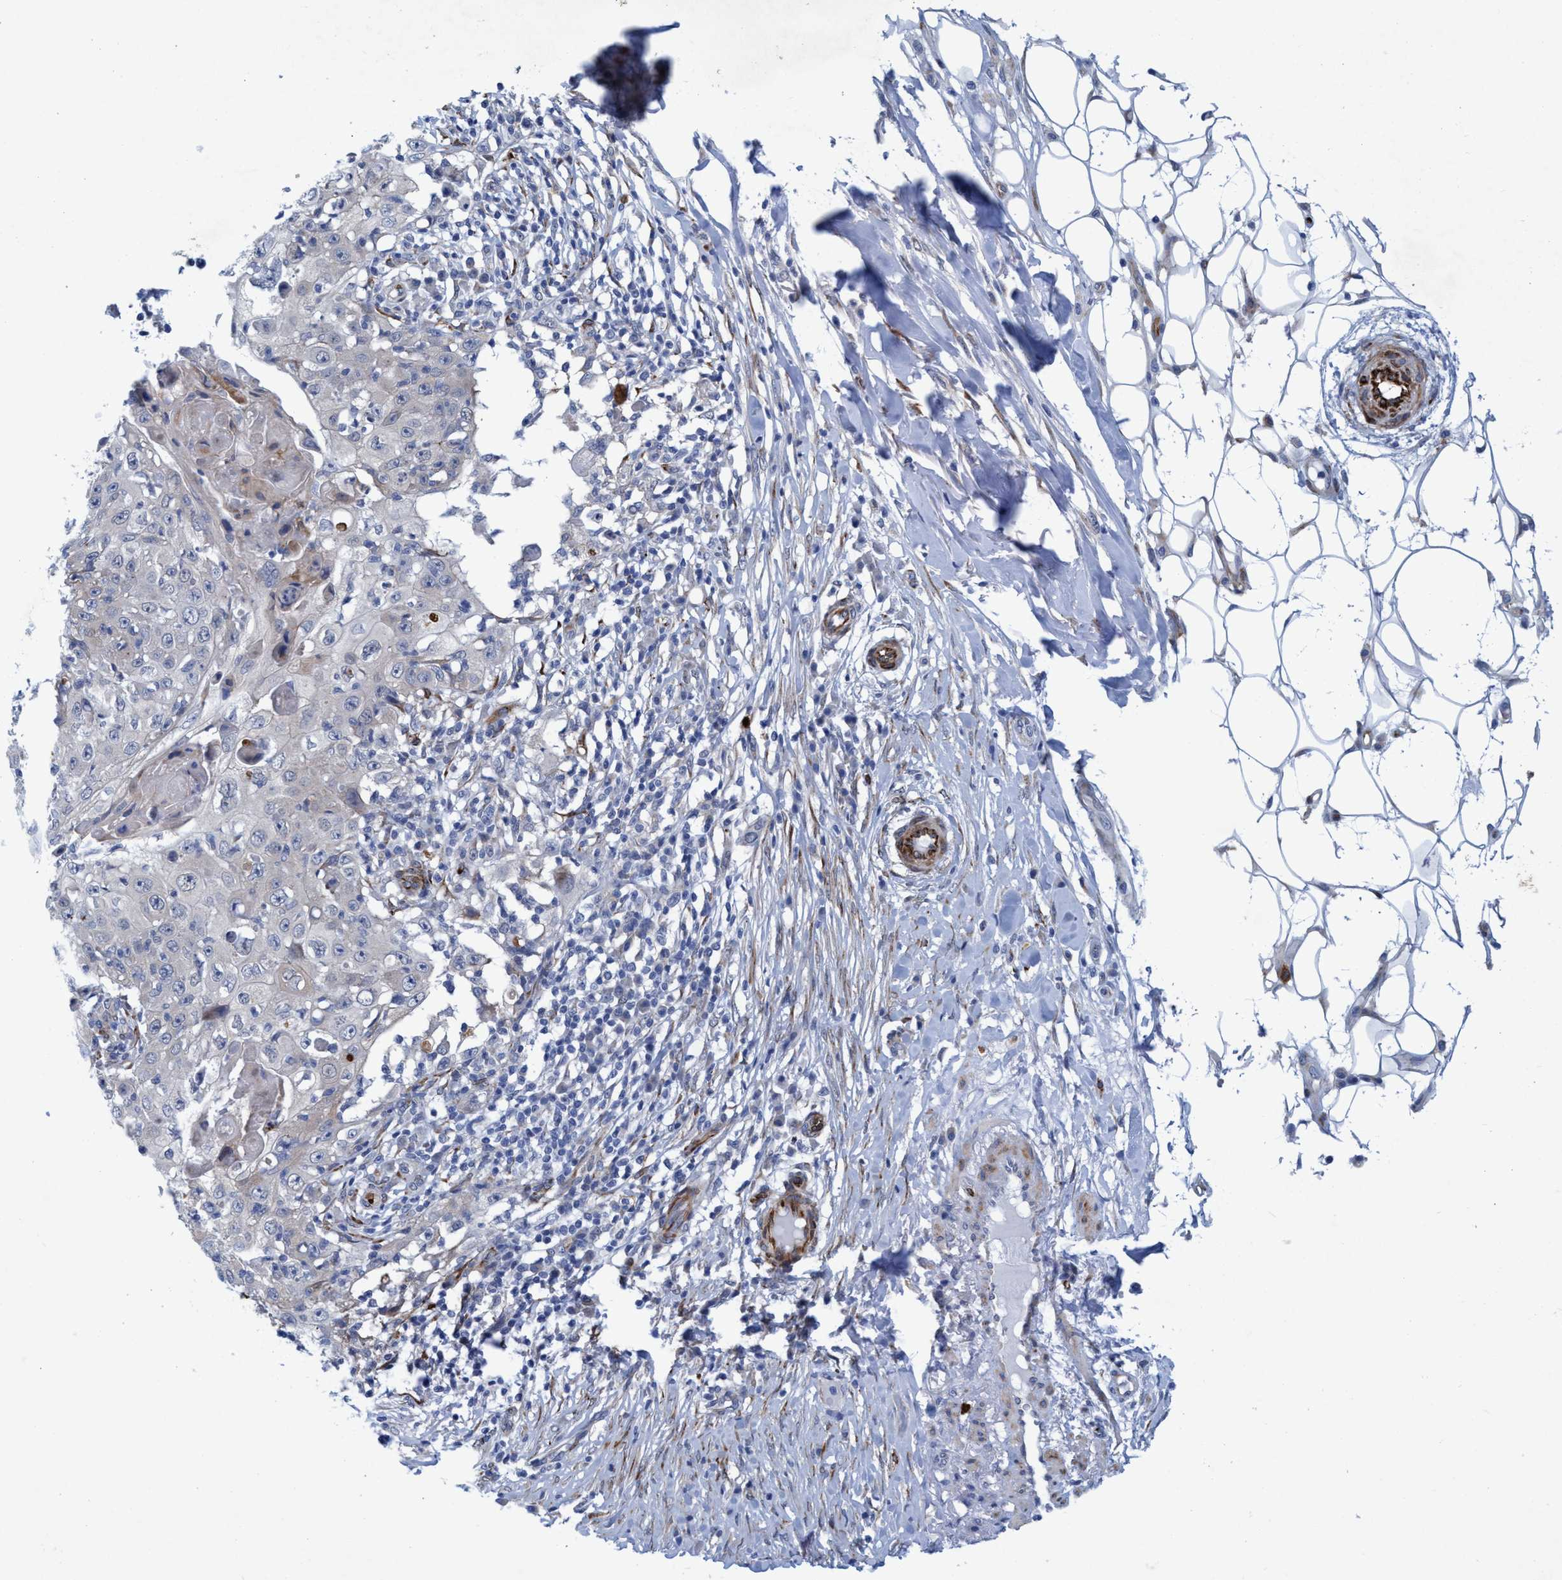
{"staining": {"intensity": "negative", "quantity": "none", "location": "none"}, "tissue": "skin cancer", "cell_type": "Tumor cells", "image_type": "cancer", "snomed": [{"axis": "morphology", "description": "Squamous cell carcinoma, NOS"}, {"axis": "topography", "description": "Skin"}], "caption": "High power microscopy micrograph of an IHC photomicrograph of skin cancer (squamous cell carcinoma), revealing no significant positivity in tumor cells.", "gene": "SLC43A2", "patient": {"sex": "male", "age": 86}}